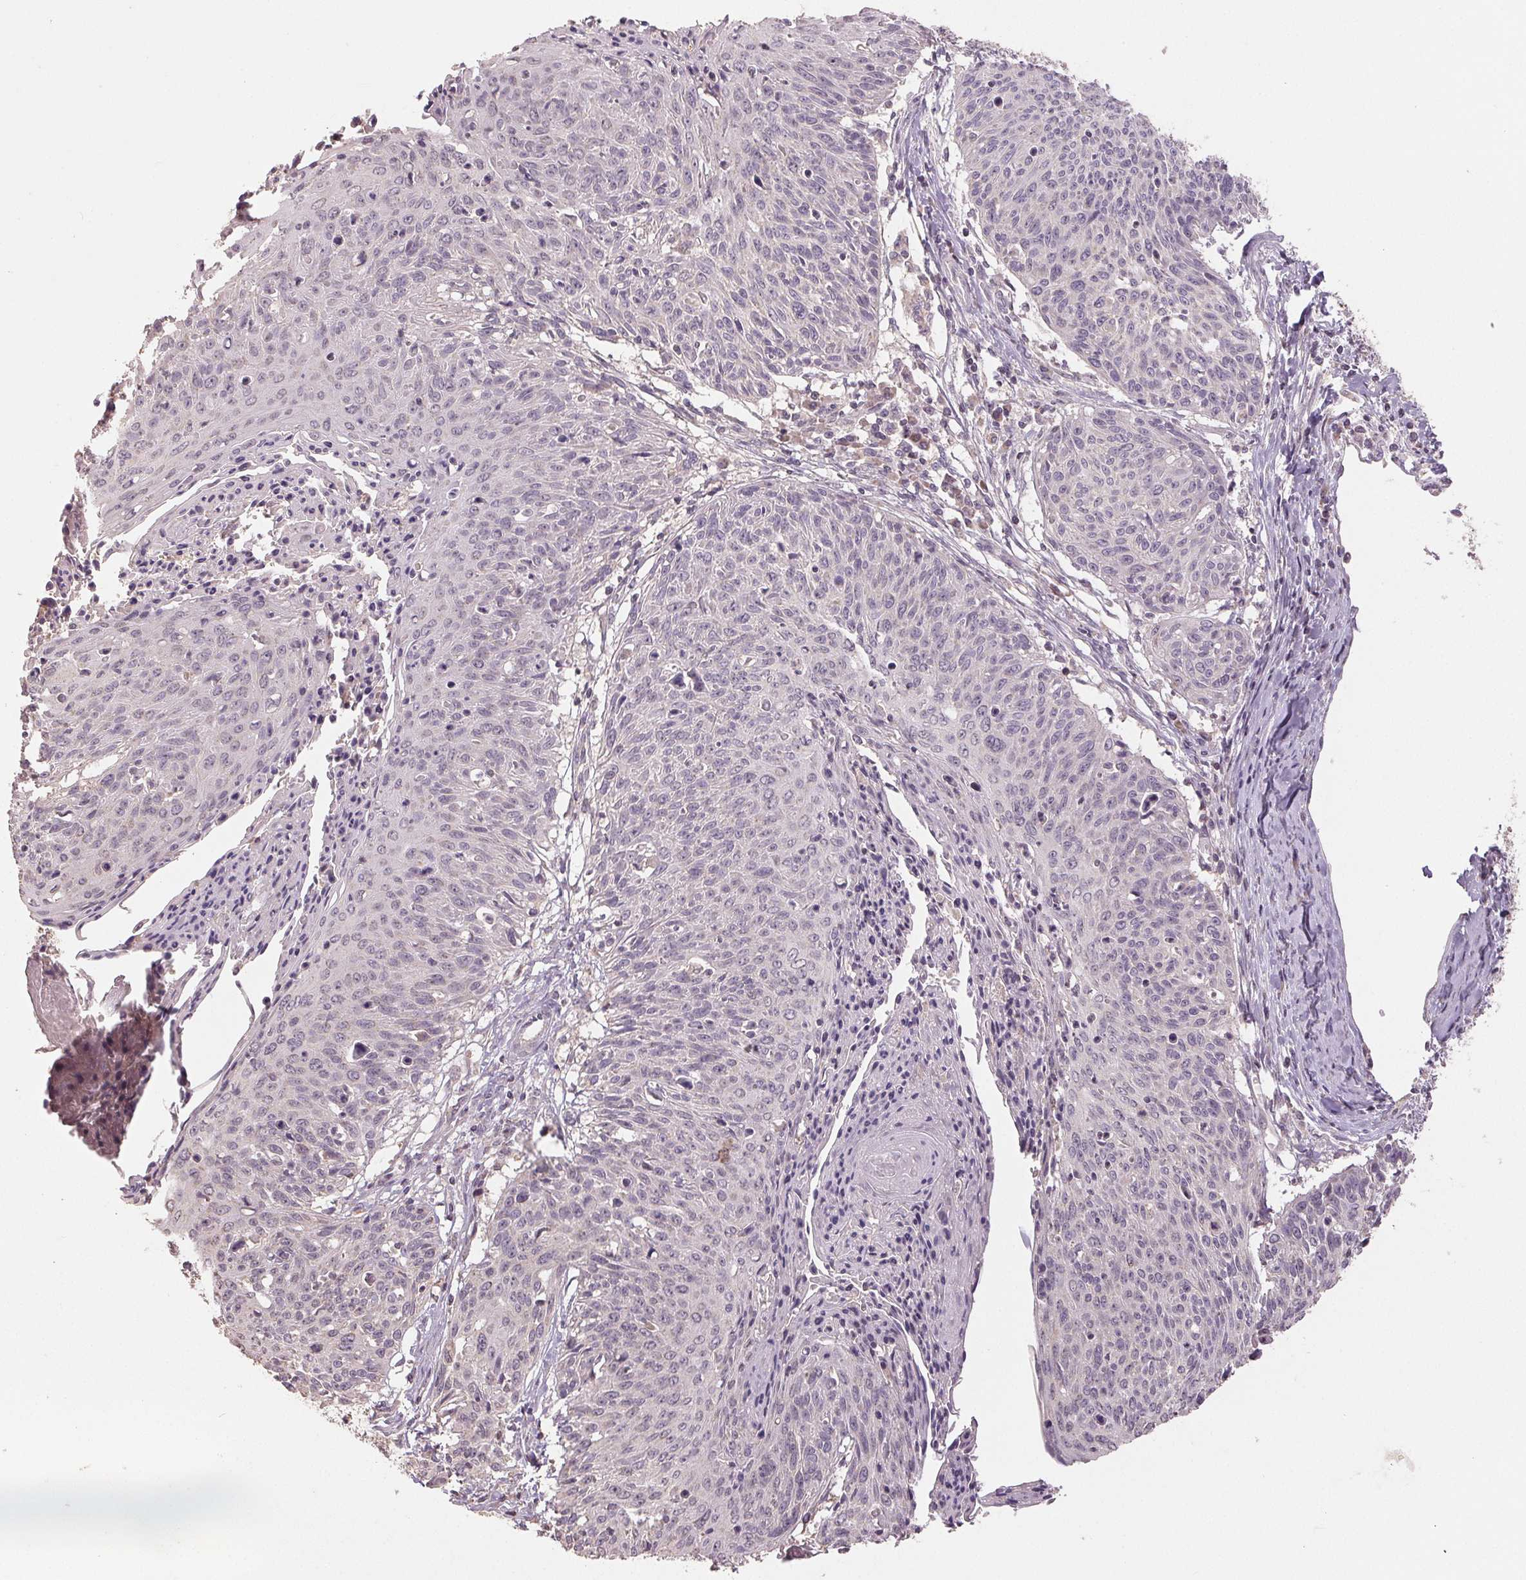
{"staining": {"intensity": "negative", "quantity": "none", "location": "none"}, "tissue": "cervical cancer", "cell_type": "Tumor cells", "image_type": "cancer", "snomed": [{"axis": "morphology", "description": "Squamous cell carcinoma, NOS"}, {"axis": "topography", "description": "Cervix"}], "caption": "There is no significant expression in tumor cells of cervical cancer. (DAB immunohistochemistry (IHC), high magnification).", "gene": "COX14", "patient": {"sex": "female", "age": 45}}